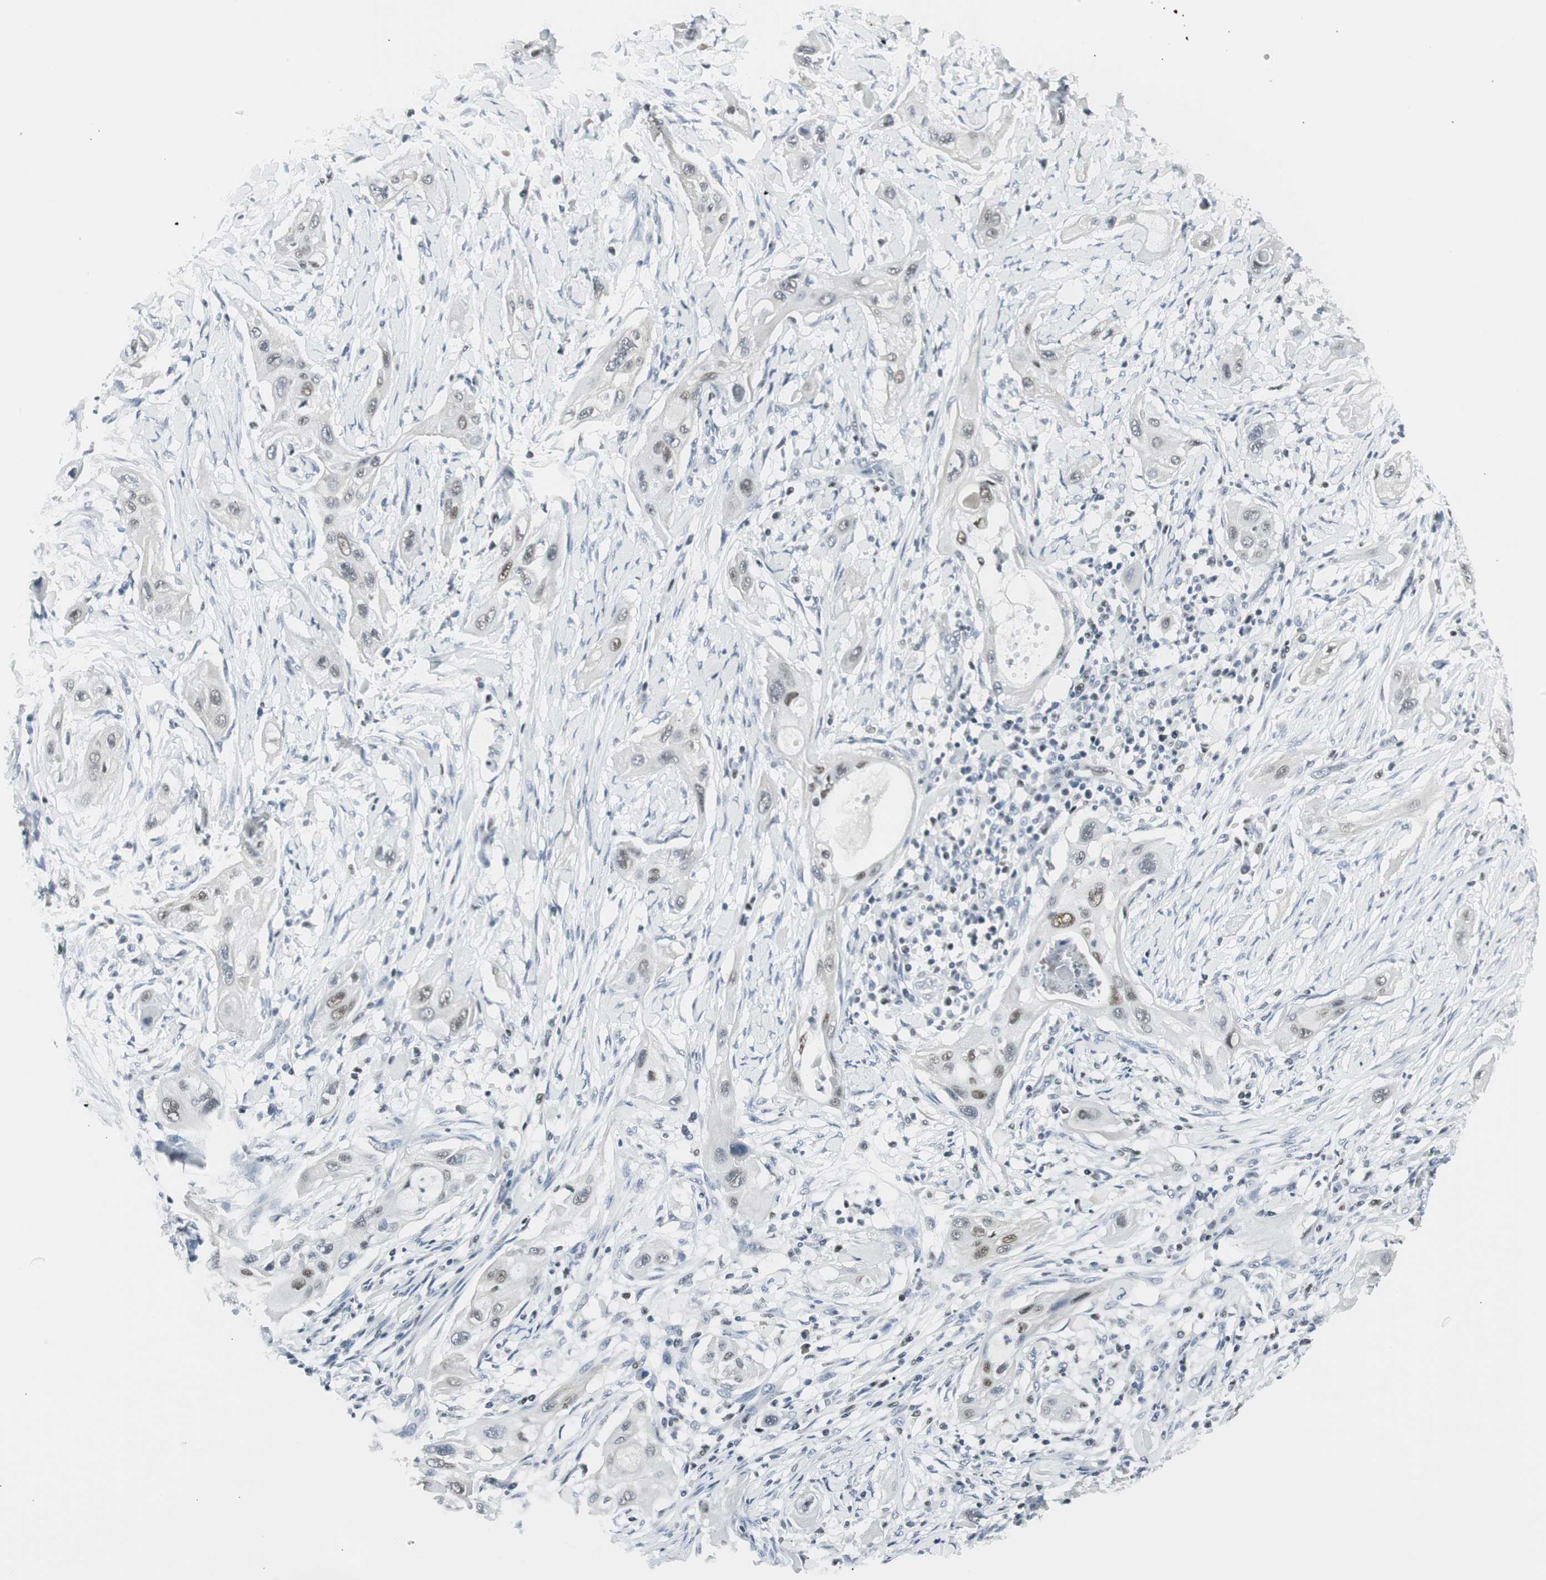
{"staining": {"intensity": "weak", "quantity": ">75%", "location": "nuclear"}, "tissue": "lung cancer", "cell_type": "Tumor cells", "image_type": "cancer", "snomed": [{"axis": "morphology", "description": "Squamous cell carcinoma, NOS"}, {"axis": "topography", "description": "Lung"}], "caption": "Protein expression analysis of lung squamous cell carcinoma shows weak nuclear positivity in approximately >75% of tumor cells.", "gene": "ZBTB7B", "patient": {"sex": "female", "age": 47}}